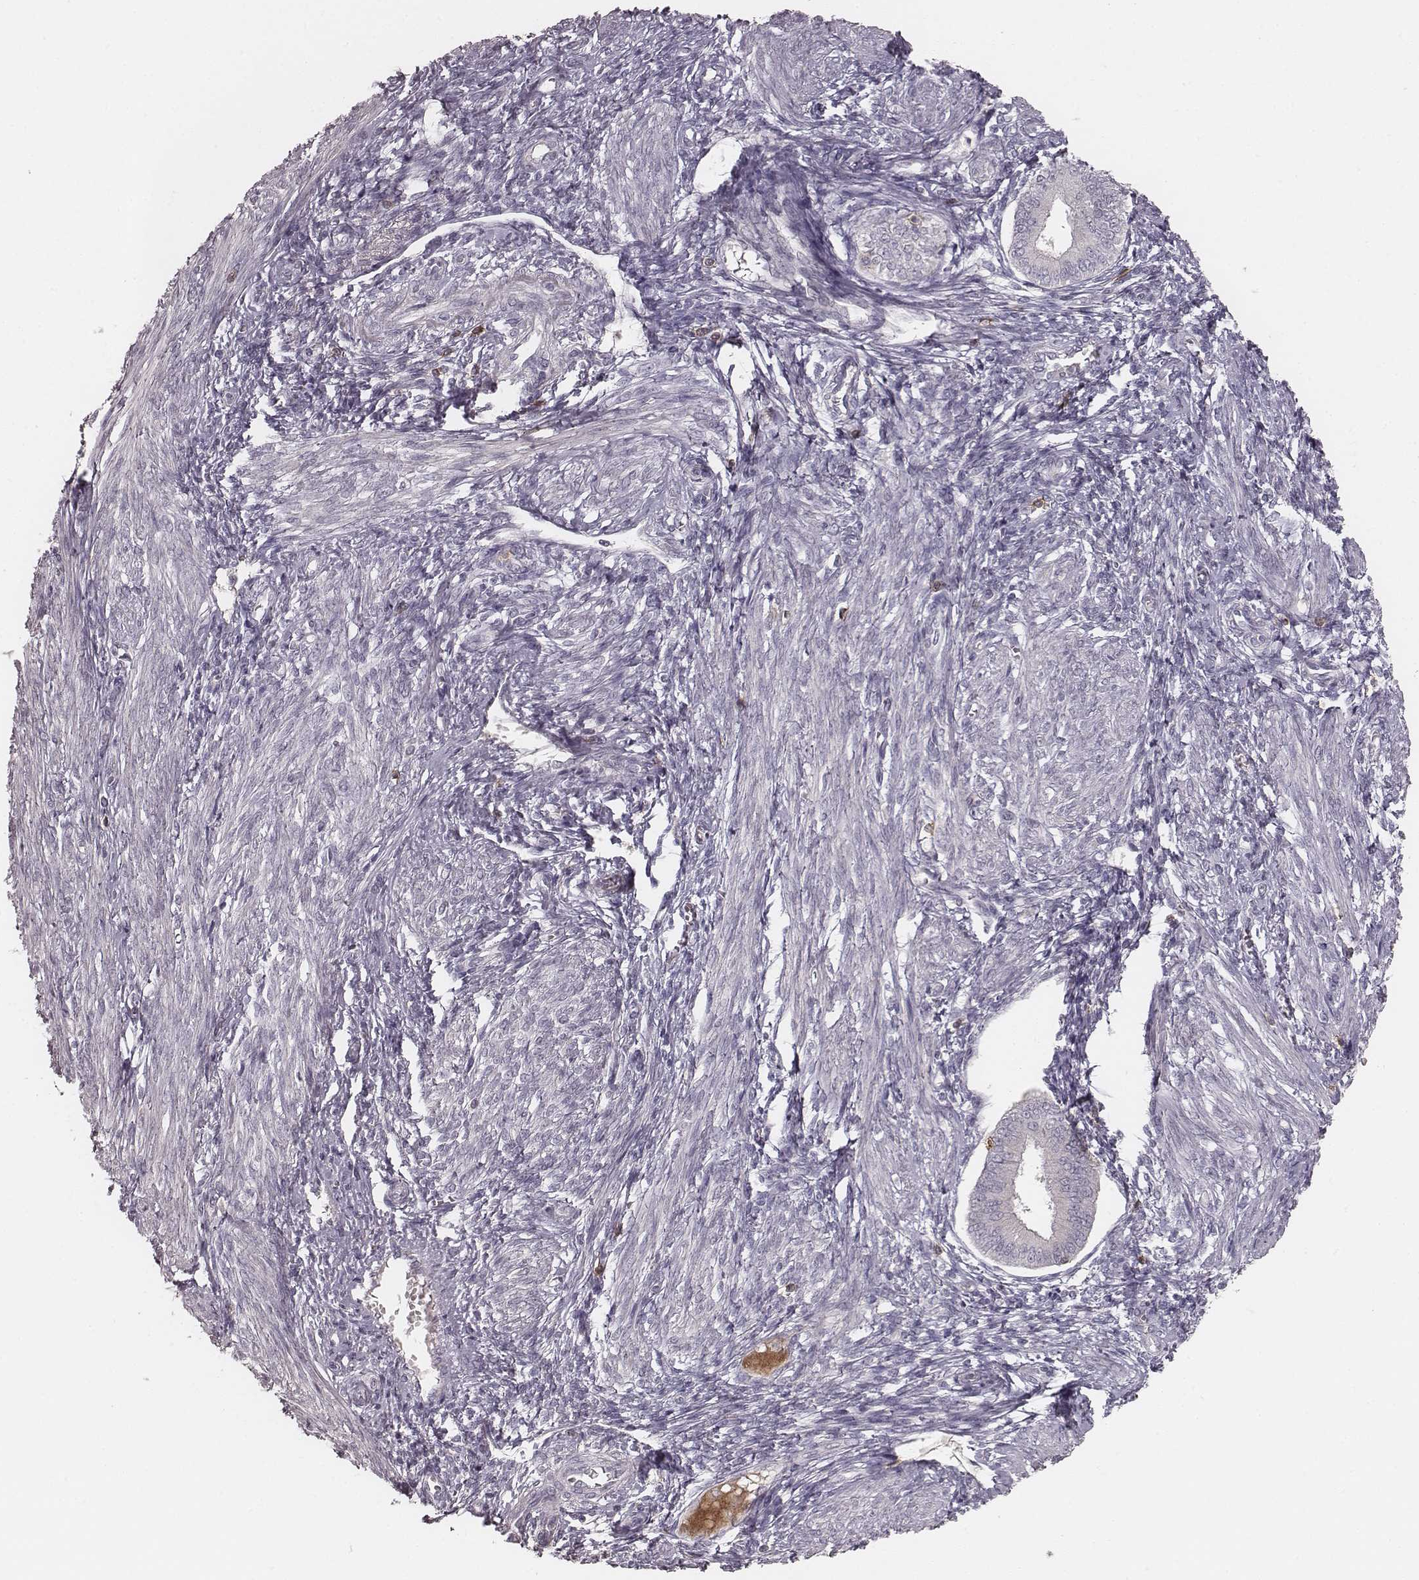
{"staining": {"intensity": "negative", "quantity": "none", "location": "none"}, "tissue": "endometrium", "cell_type": "Cells in endometrial stroma", "image_type": "normal", "snomed": [{"axis": "morphology", "description": "Normal tissue, NOS"}, {"axis": "topography", "description": "Endometrium"}], "caption": "Immunohistochemistry (IHC) image of unremarkable endometrium: human endometrium stained with DAB (3,3'-diaminobenzidine) demonstrates no significant protein staining in cells in endometrial stroma.", "gene": "CD8A", "patient": {"sex": "female", "age": 42}}